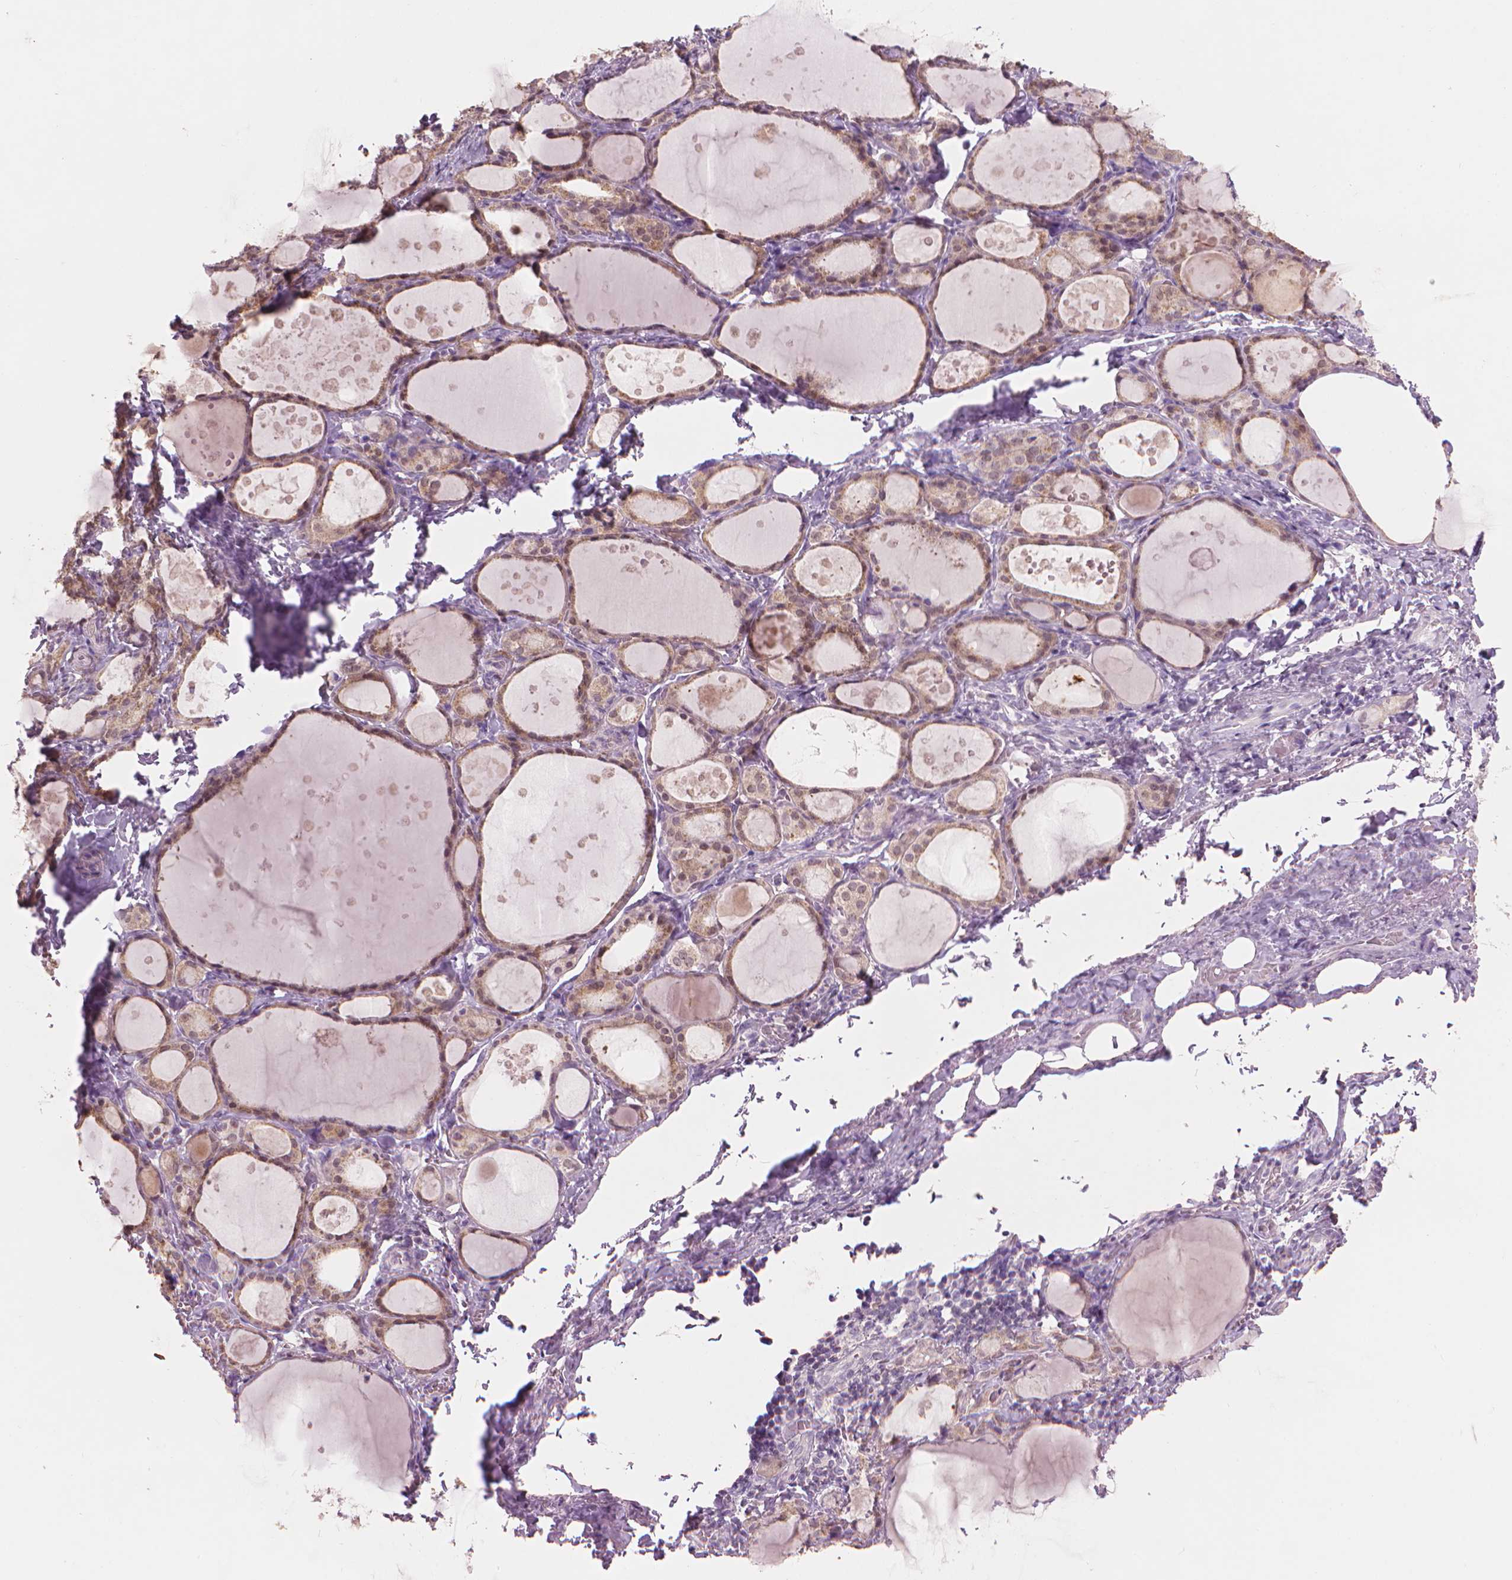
{"staining": {"intensity": "weak", "quantity": ">75%", "location": "cytoplasmic/membranous"}, "tissue": "thyroid gland", "cell_type": "Glandular cells", "image_type": "normal", "snomed": [{"axis": "morphology", "description": "Normal tissue, NOS"}, {"axis": "topography", "description": "Thyroid gland"}], "caption": "Approximately >75% of glandular cells in unremarkable human thyroid gland reveal weak cytoplasmic/membranous protein staining as visualized by brown immunohistochemical staining.", "gene": "ENO2", "patient": {"sex": "male", "age": 68}}